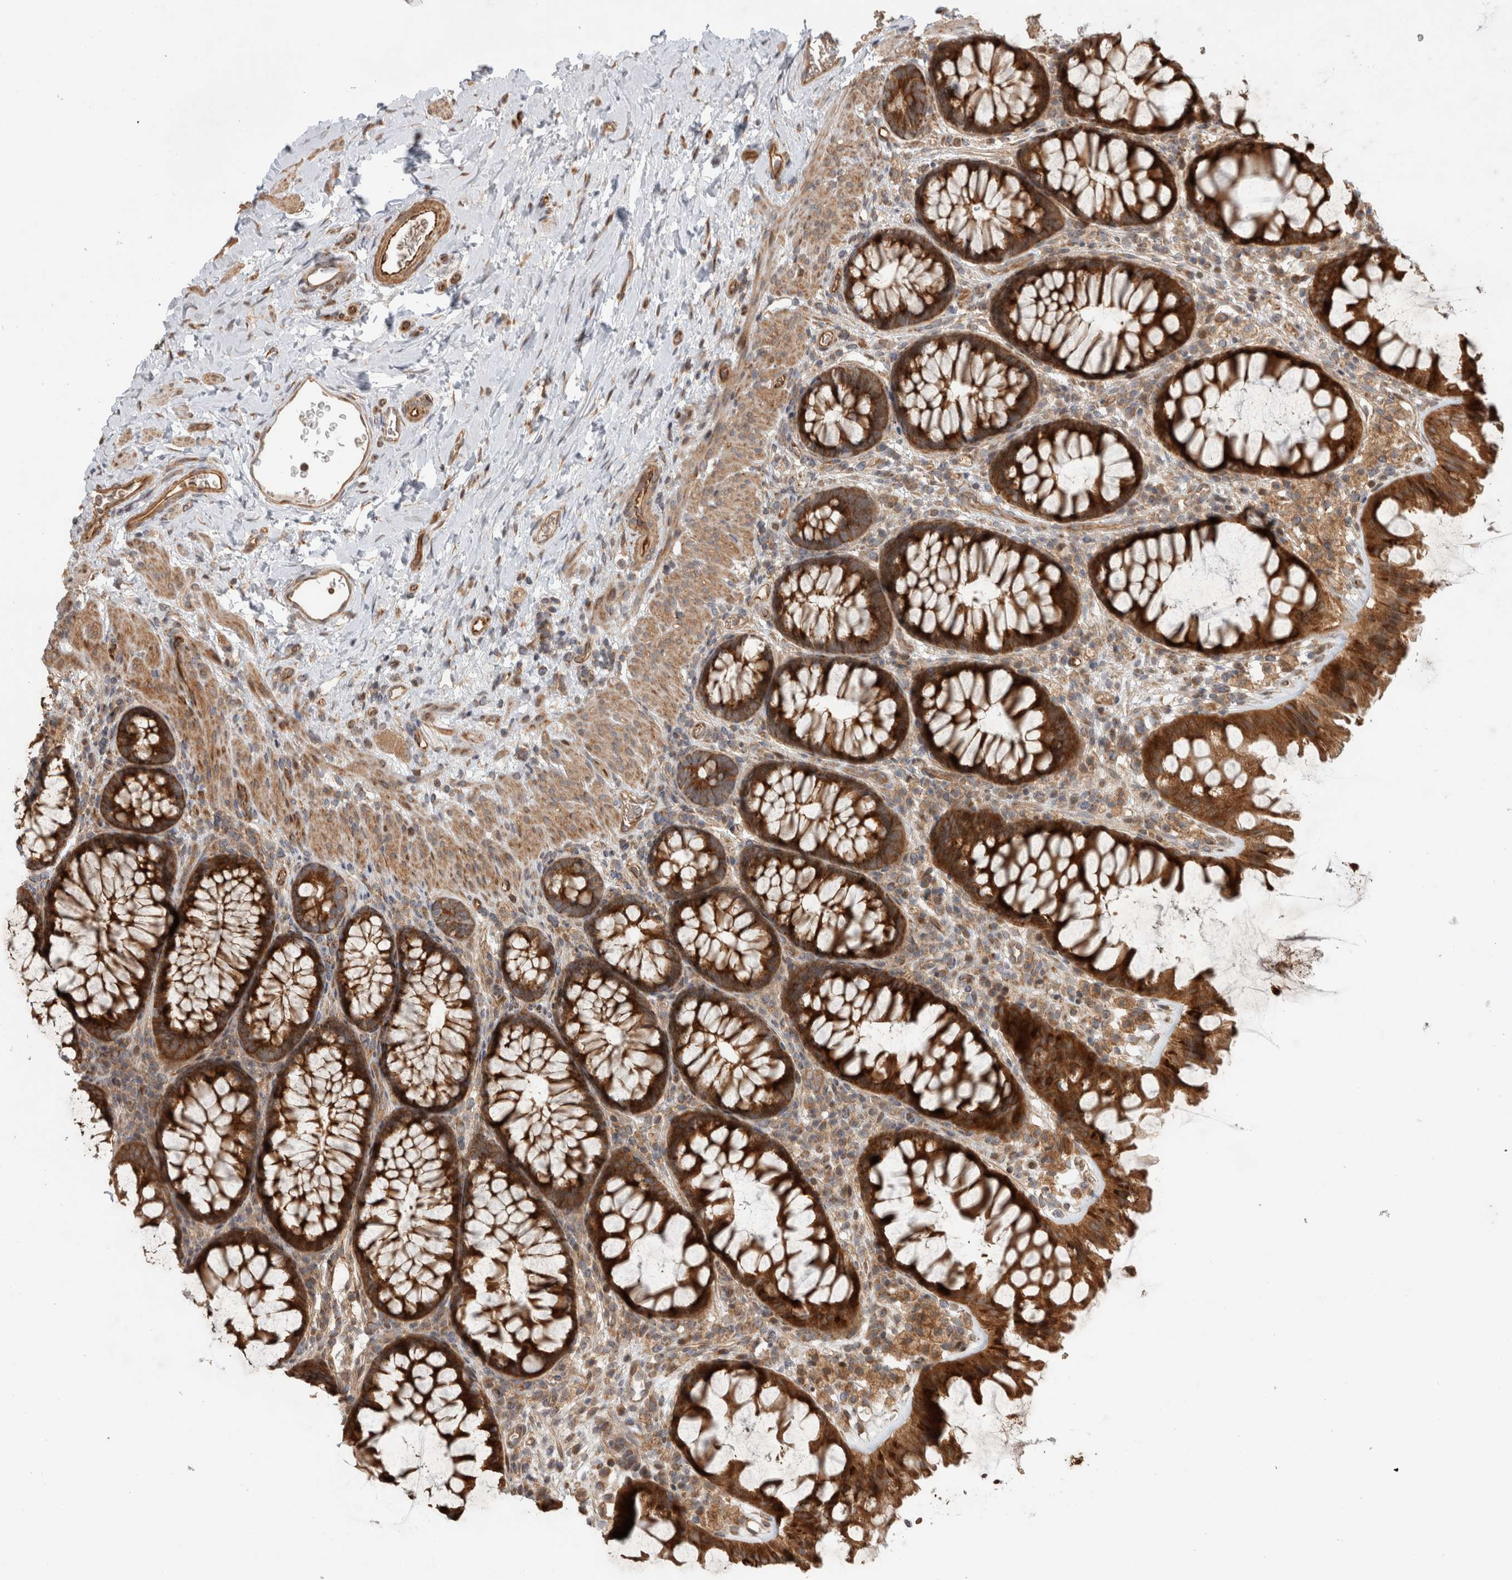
{"staining": {"intensity": "moderate", "quantity": ">75%", "location": "cytoplasmic/membranous"}, "tissue": "colon", "cell_type": "Endothelial cells", "image_type": "normal", "snomed": [{"axis": "morphology", "description": "Normal tissue, NOS"}, {"axis": "topography", "description": "Colon"}], "caption": "A brown stain highlights moderate cytoplasmic/membranous positivity of a protein in endothelial cells of unremarkable human colon.", "gene": "TUBD1", "patient": {"sex": "female", "age": 62}}